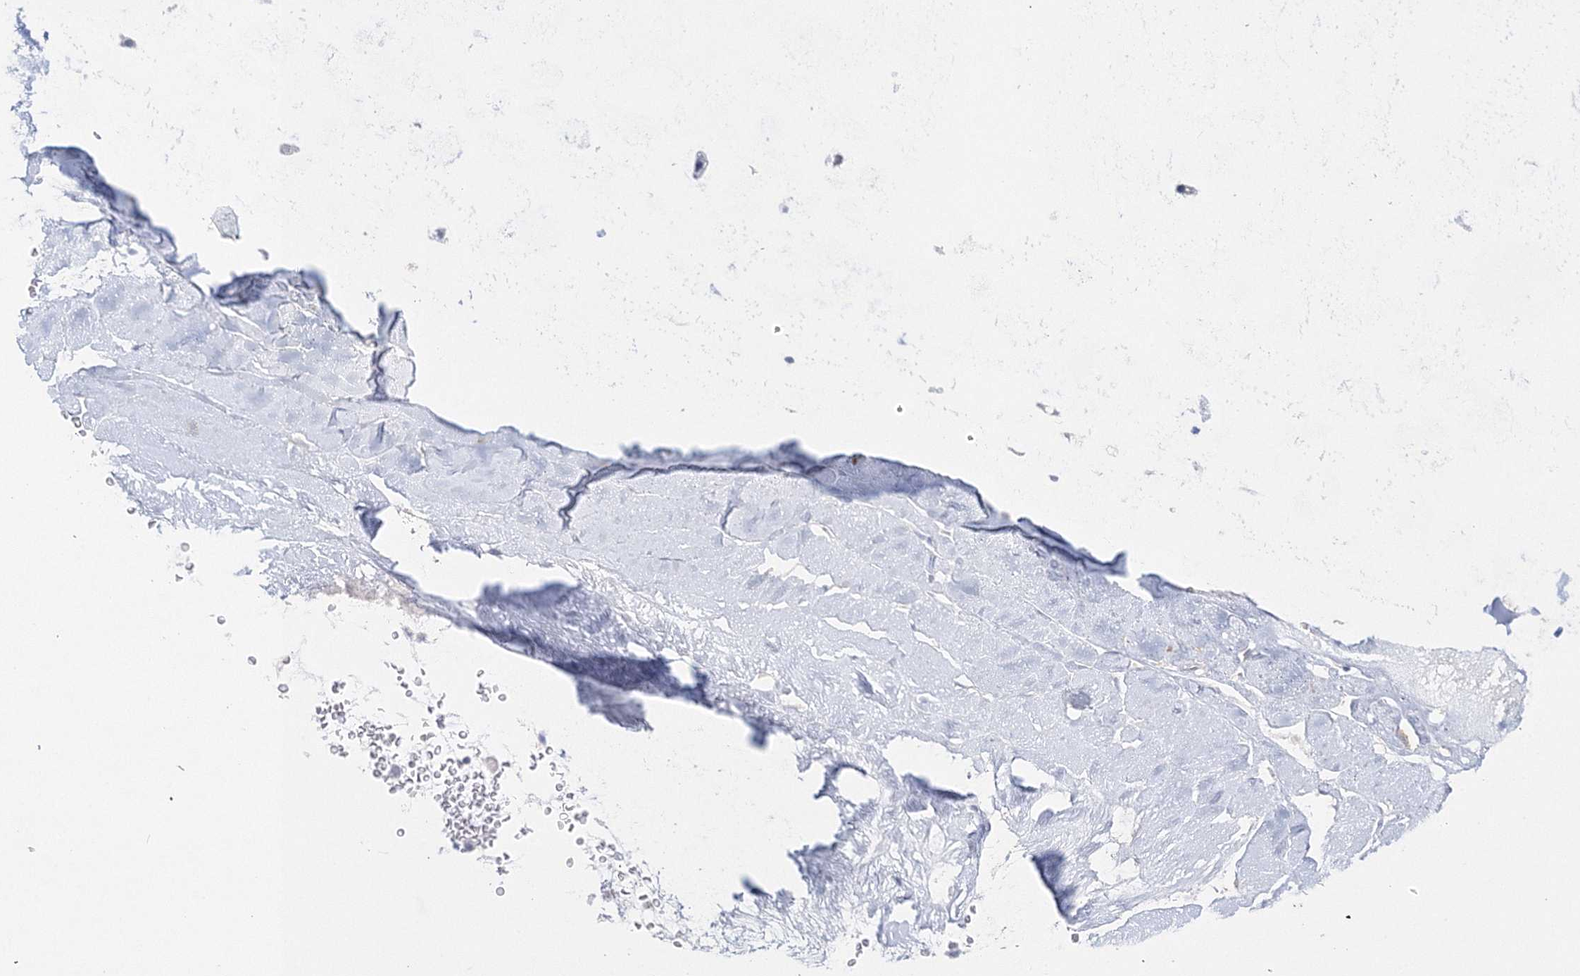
{"staining": {"intensity": "moderate", "quantity": "<25%", "location": "cytoplasmic/membranous"}, "tissue": "adipose tissue", "cell_type": "Adipocytes", "image_type": "normal", "snomed": [{"axis": "morphology", "description": "Normal tissue, NOS"}, {"axis": "morphology", "description": "Squamous cell carcinoma, NOS"}, {"axis": "topography", "description": "Lymph node"}, {"axis": "topography", "description": "Bronchus"}, {"axis": "topography", "description": "Lung"}], "caption": "Immunohistochemistry (IHC) photomicrograph of unremarkable adipose tissue stained for a protein (brown), which demonstrates low levels of moderate cytoplasmic/membranous positivity in about <25% of adipocytes.", "gene": "HMGCS1", "patient": {"sex": "male", "age": 66}}